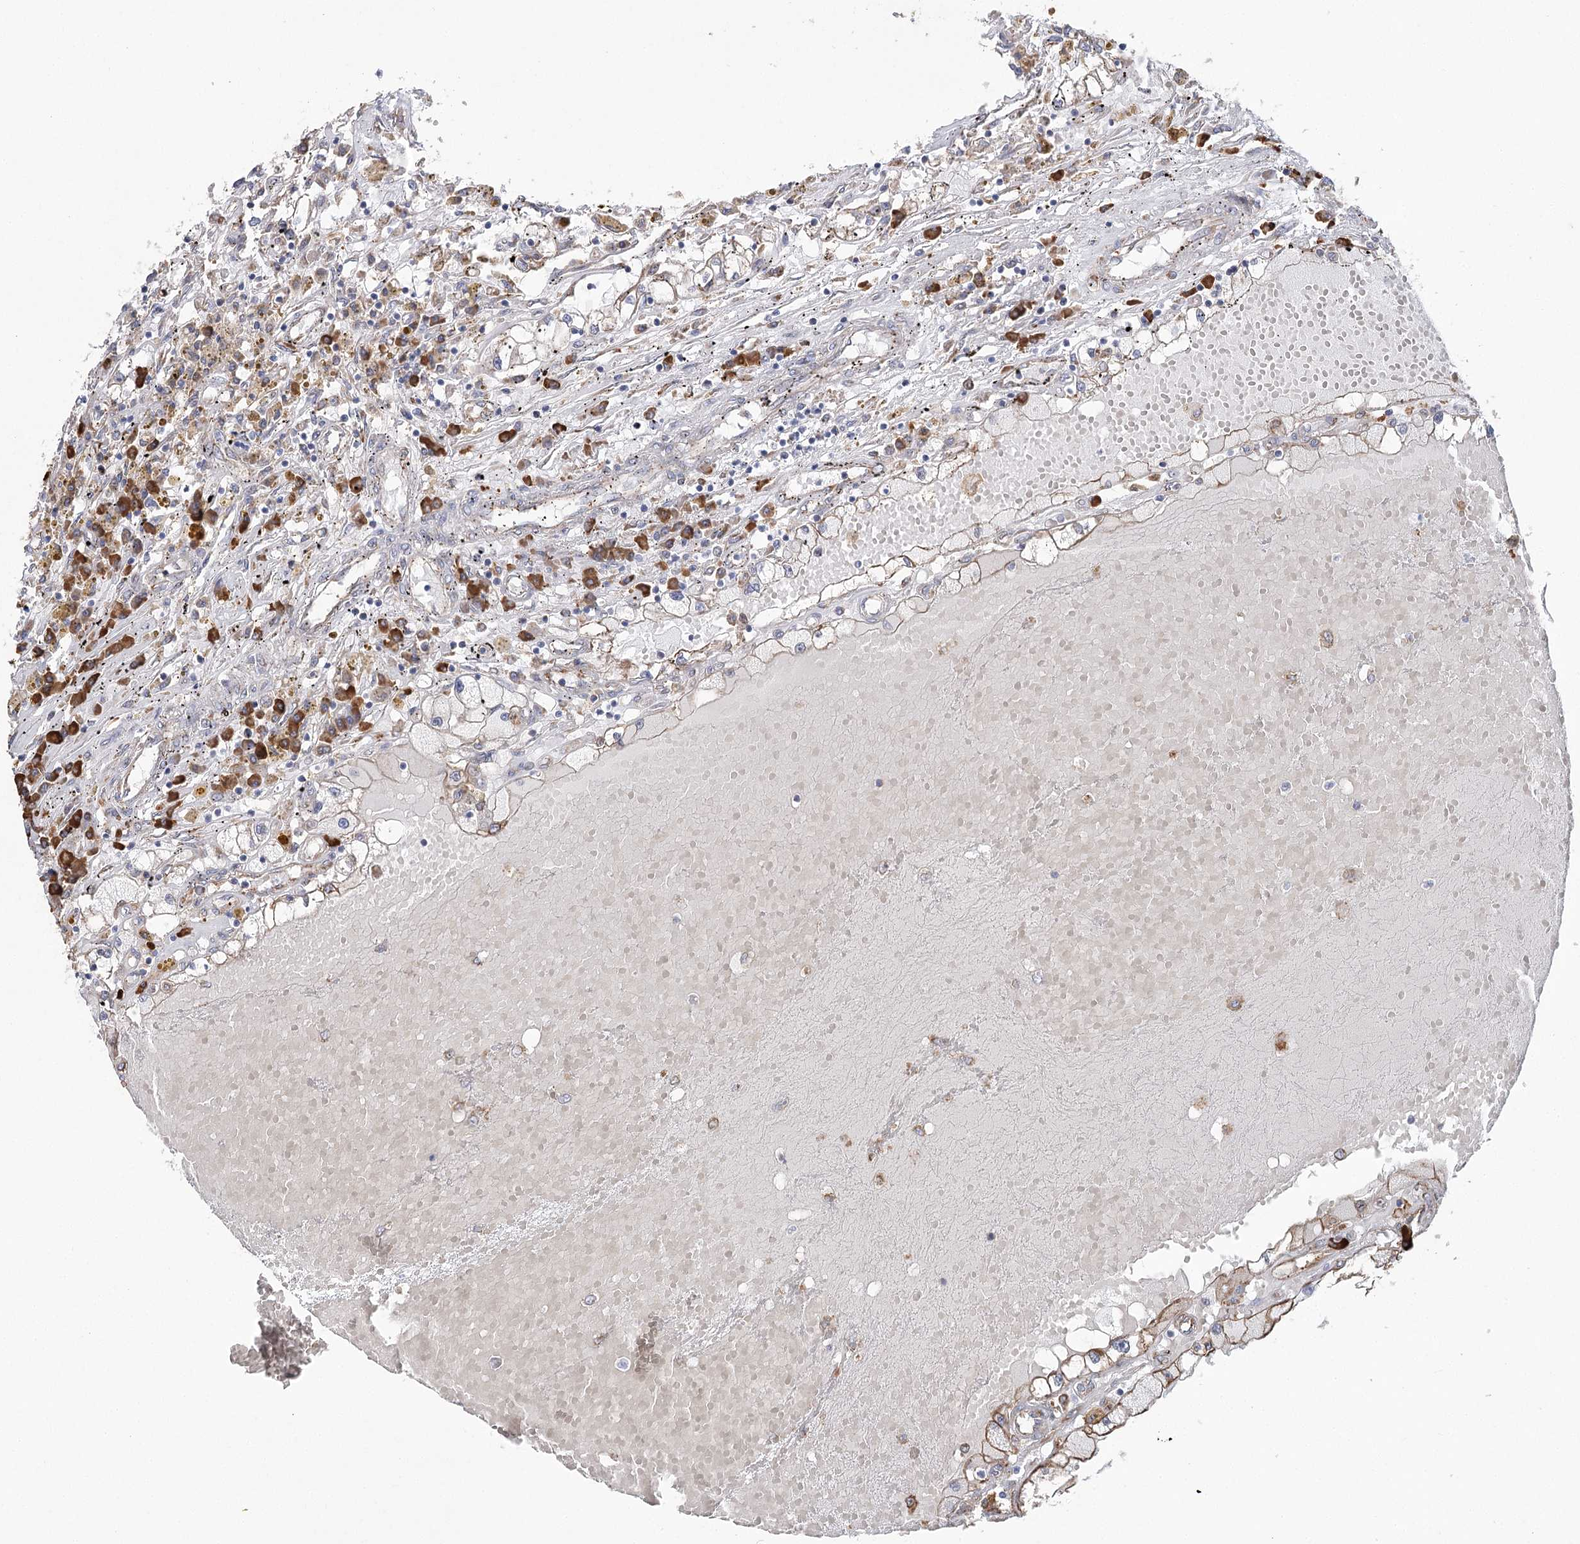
{"staining": {"intensity": "weak", "quantity": "<25%", "location": "cytoplasmic/membranous"}, "tissue": "renal cancer", "cell_type": "Tumor cells", "image_type": "cancer", "snomed": [{"axis": "morphology", "description": "Adenocarcinoma, NOS"}, {"axis": "topography", "description": "Kidney"}], "caption": "A high-resolution image shows IHC staining of renal cancer, which exhibits no significant staining in tumor cells. (Stains: DAB immunohistochemistry (IHC) with hematoxylin counter stain, Microscopy: brightfield microscopy at high magnification).", "gene": "METTL24", "patient": {"sex": "male", "age": 56}}